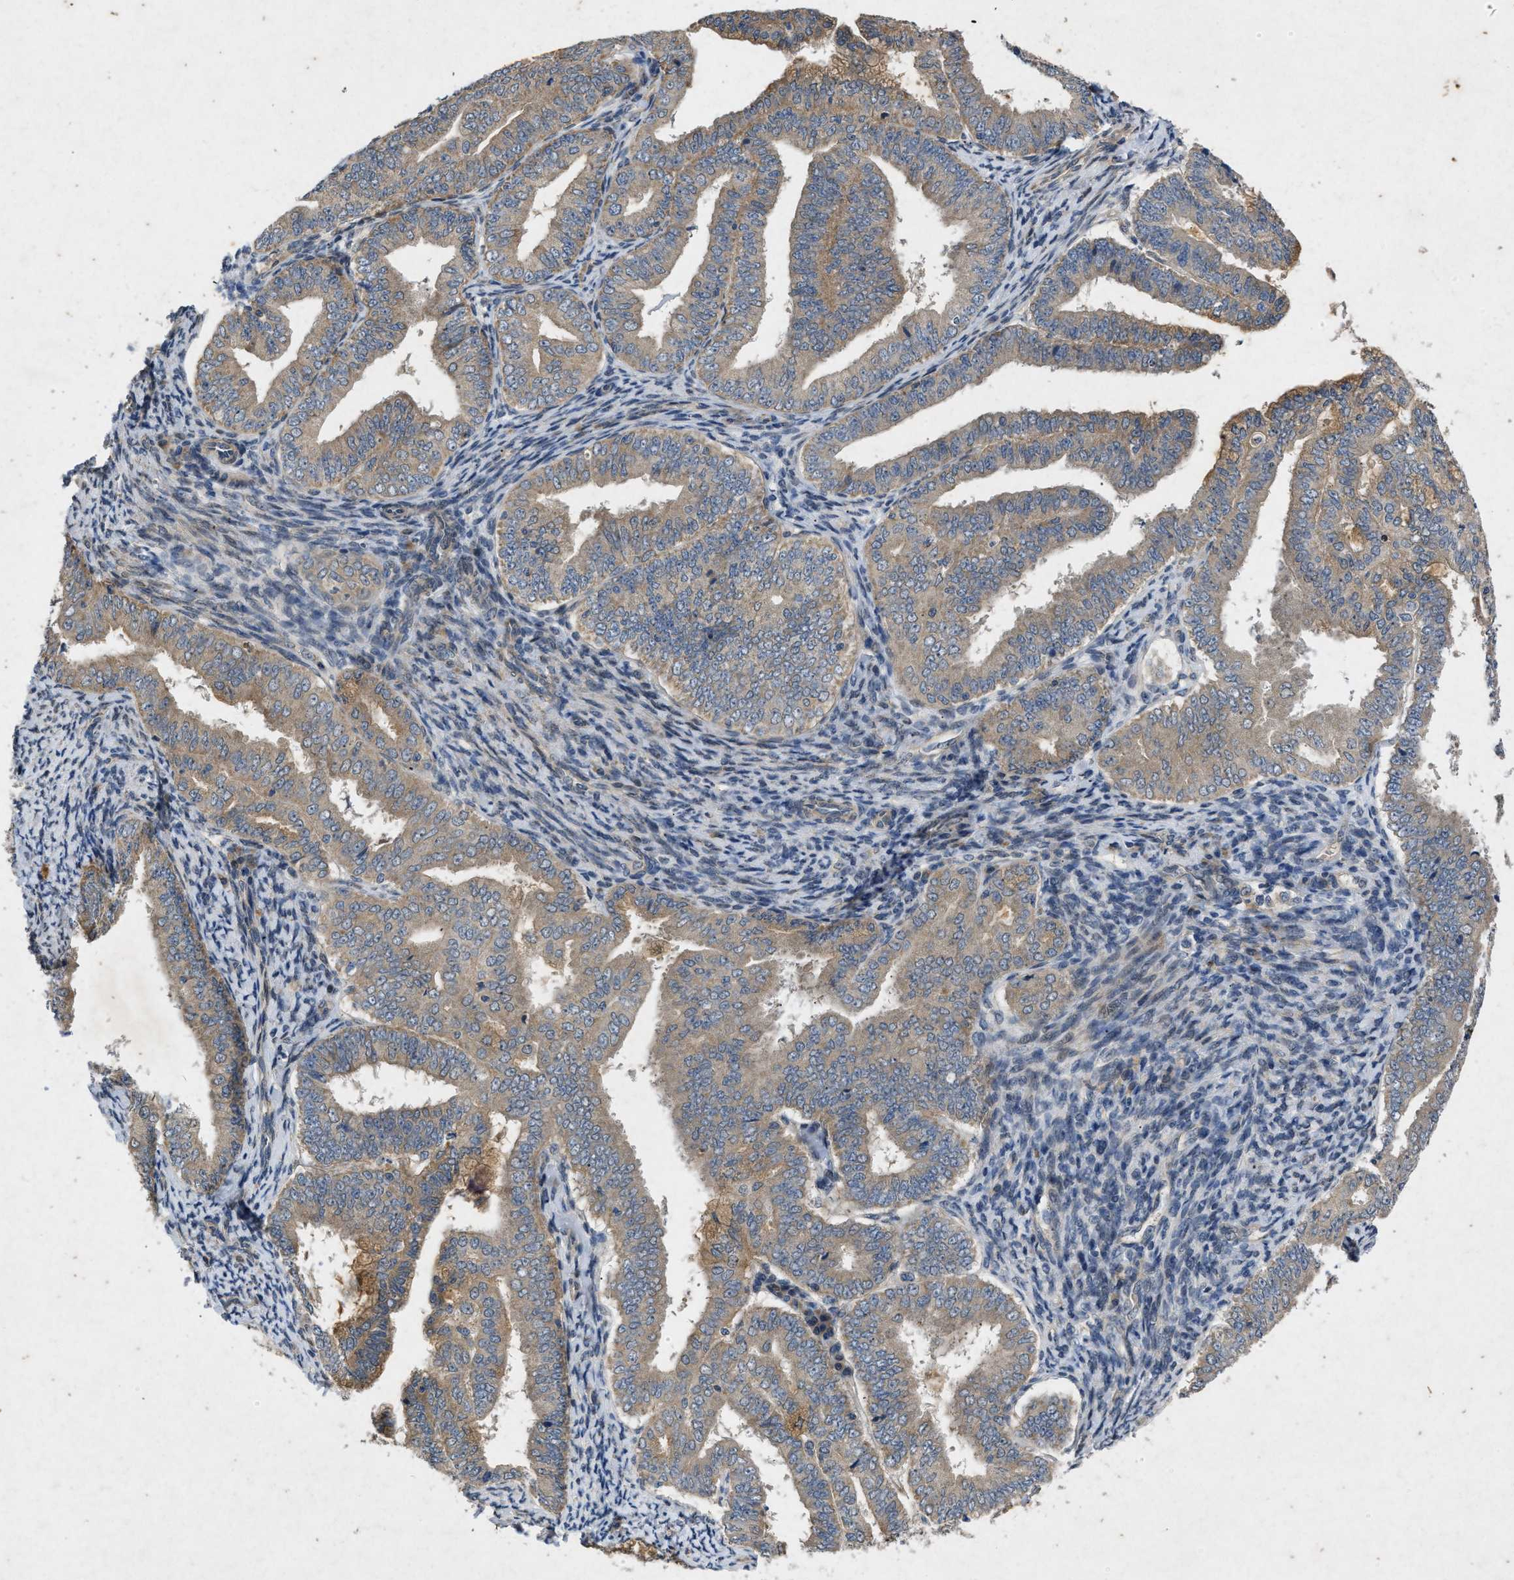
{"staining": {"intensity": "moderate", "quantity": ">75%", "location": "cytoplasmic/membranous"}, "tissue": "endometrial cancer", "cell_type": "Tumor cells", "image_type": "cancer", "snomed": [{"axis": "morphology", "description": "Adenocarcinoma, NOS"}, {"axis": "topography", "description": "Endometrium"}], "caption": "Protein expression analysis of endometrial adenocarcinoma reveals moderate cytoplasmic/membranous staining in about >75% of tumor cells.", "gene": "PRKG2", "patient": {"sex": "female", "age": 63}}